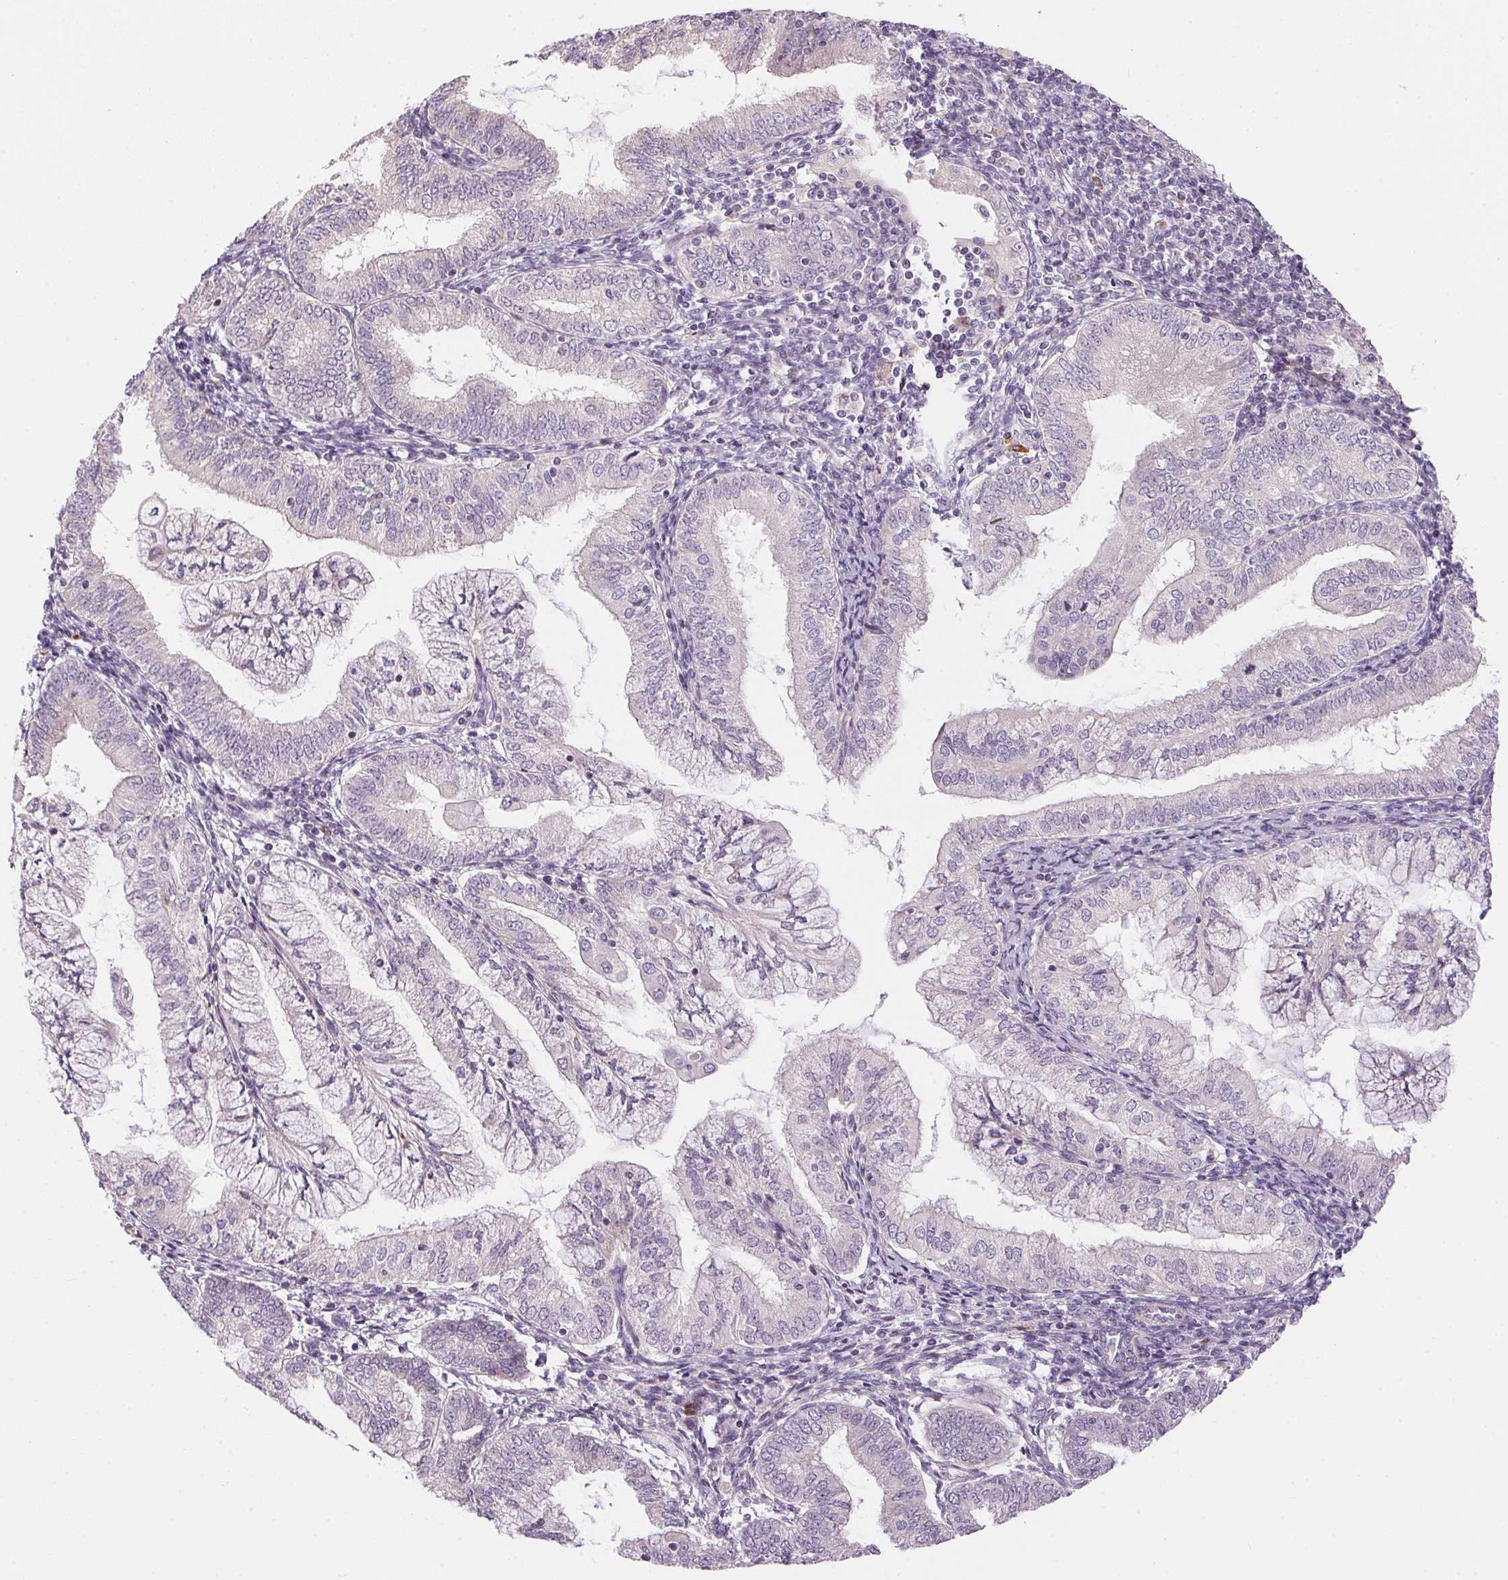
{"staining": {"intensity": "negative", "quantity": "none", "location": "none"}, "tissue": "endometrial cancer", "cell_type": "Tumor cells", "image_type": "cancer", "snomed": [{"axis": "morphology", "description": "Adenocarcinoma, NOS"}, {"axis": "topography", "description": "Endometrium"}], "caption": "Immunohistochemistry of endometrial cancer (adenocarcinoma) shows no expression in tumor cells.", "gene": "UNC13B", "patient": {"sex": "female", "age": 55}}